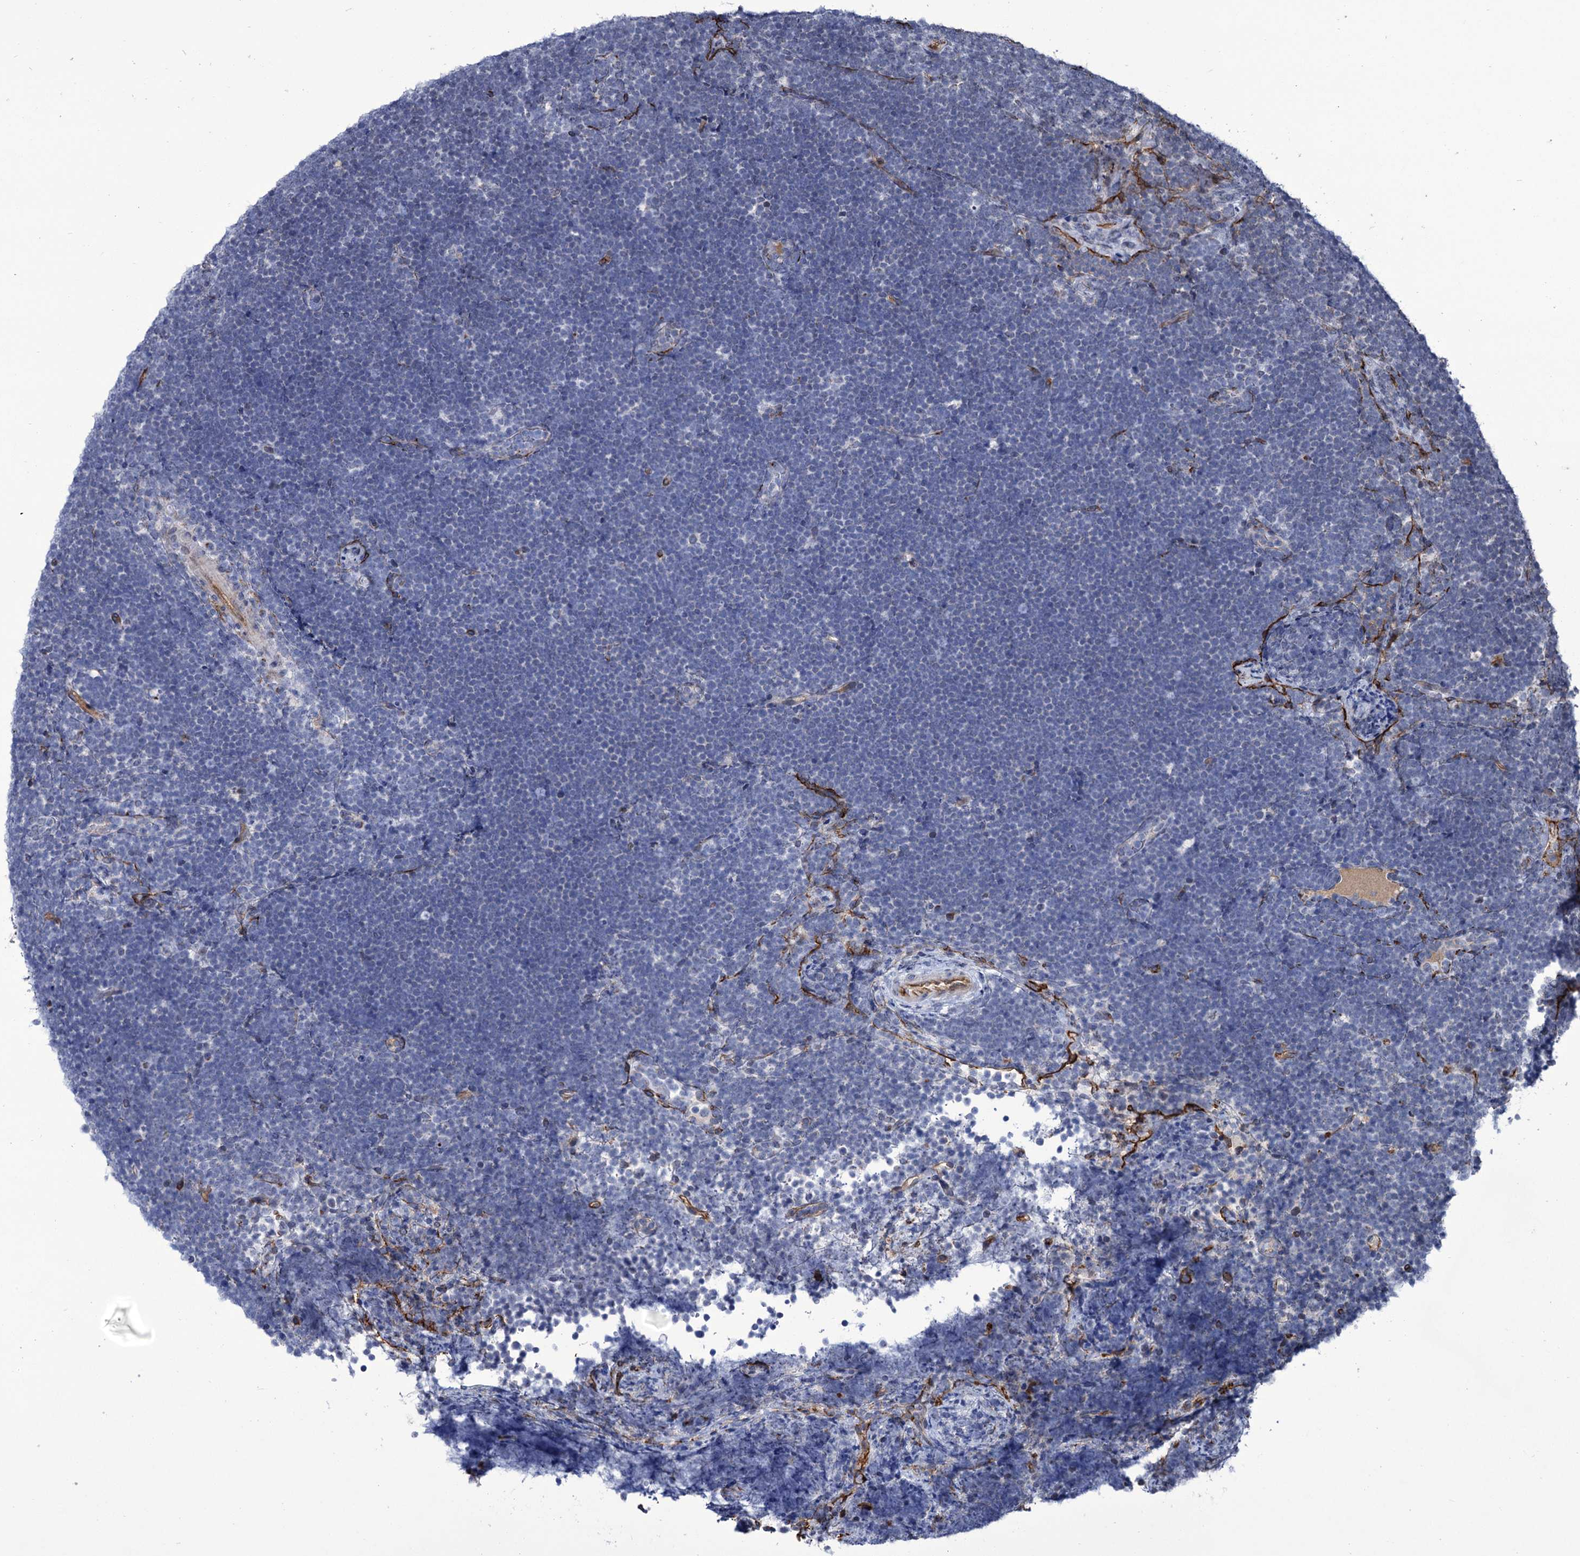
{"staining": {"intensity": "negative", "quantity": "none", "location": "none"}, "tissue": "lymphoma", "cell_type": "Tumor cells", "image_type": "cancer", "snomed": [{"axis": "morphology", "description": "Malignant lymphoma, non-Hodgkin's type, High grade"}, {"axis": "topography", "description": "Lymph node"}], "caption": "Immunohistochemical staining of malignant lymphoma, non-Hodgkin's type (high-grade) demonstrates no significant expression in tumor cells.", "gene": "ZC3H12C", "patient": {"sex": "male", "age": 13}}